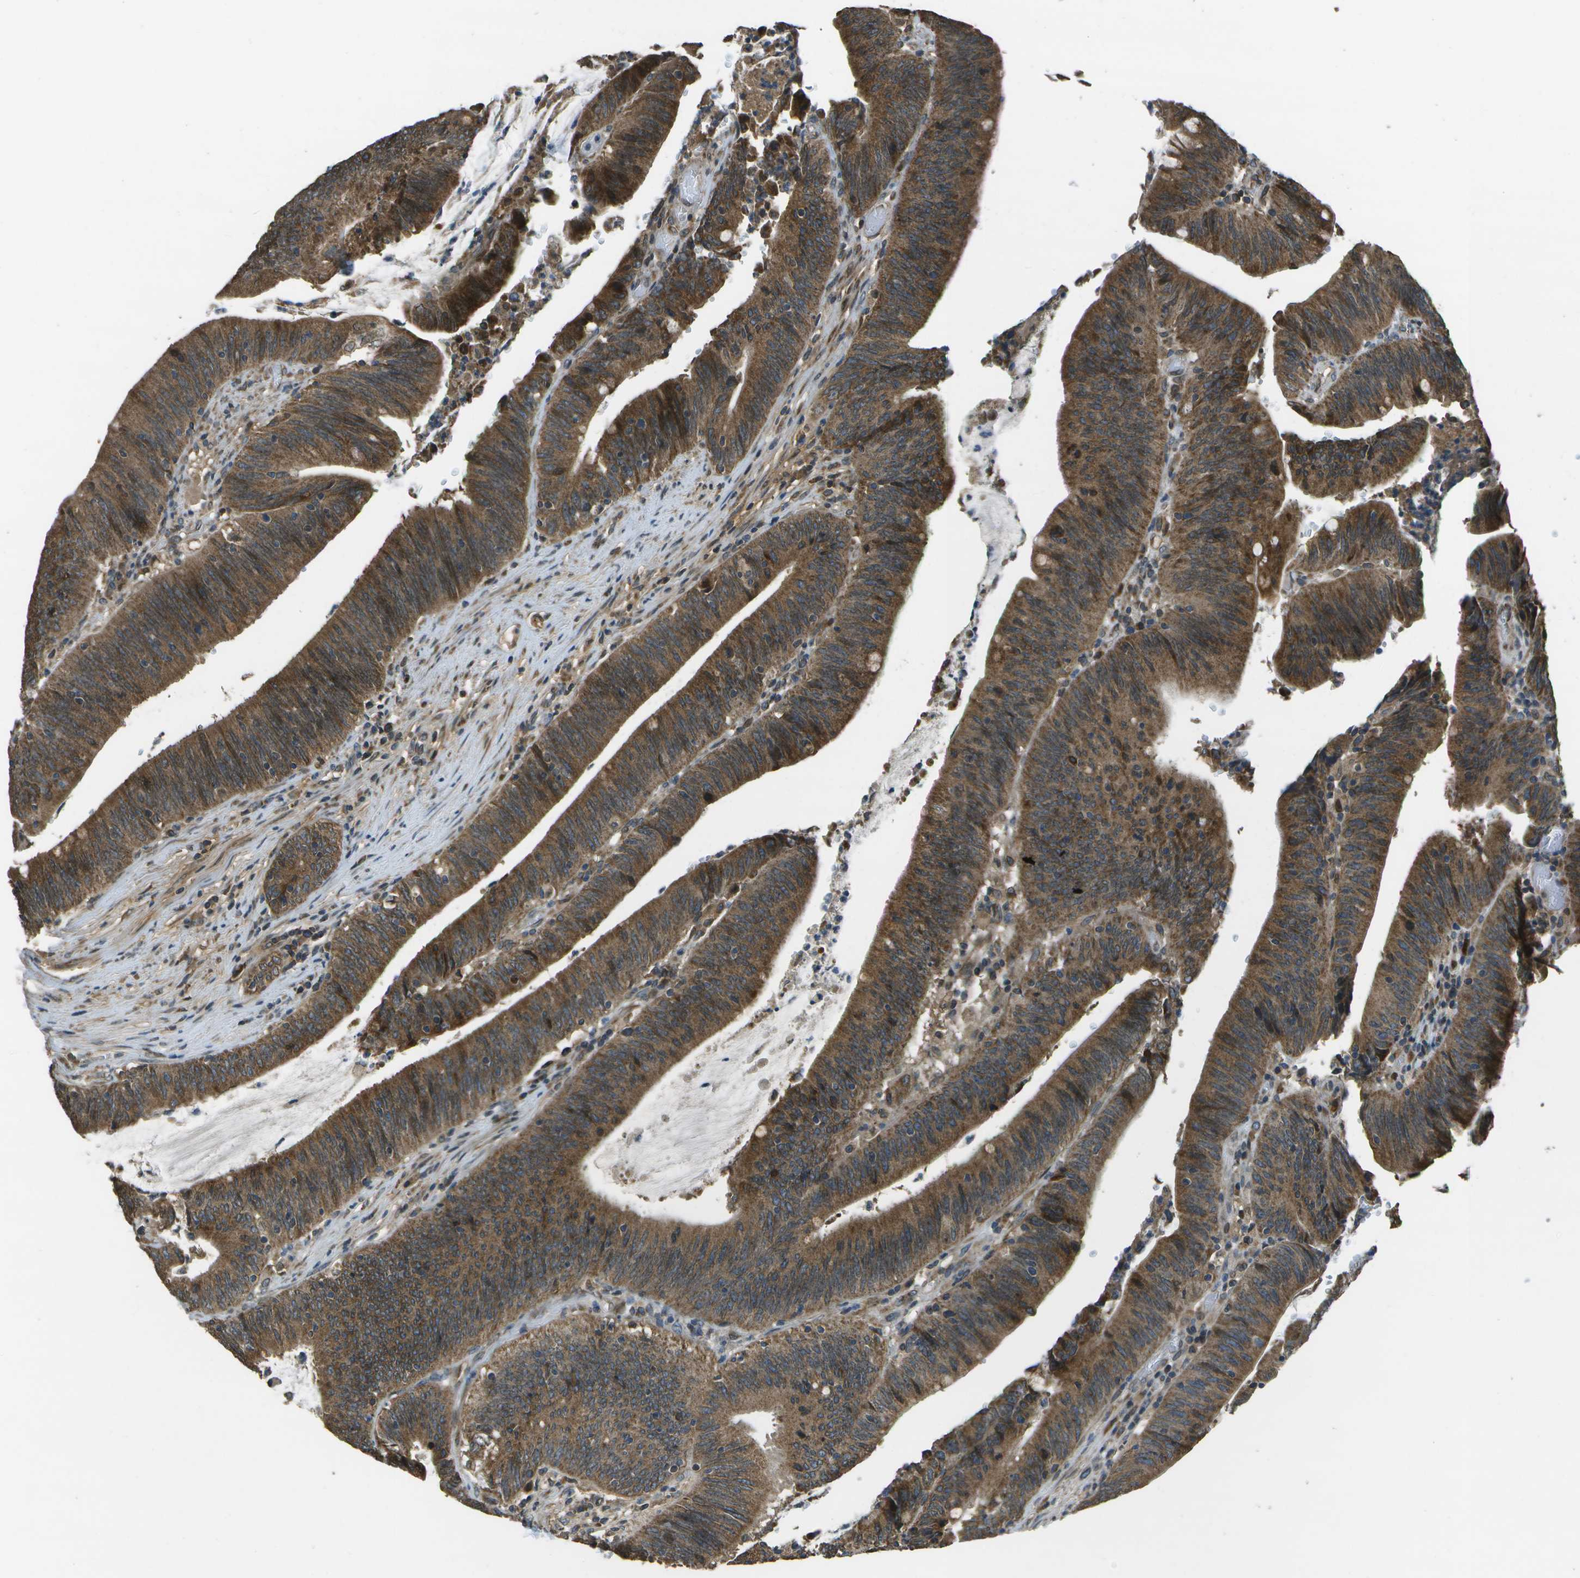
{"staining": {"intensity": "strong", "quantity": ">75%", "location": "cytoplasmic/membranous"}, "tissue": "colorectal cancer", "cell_type": "Tumor cells", "image_type": "cancer", "snomed": [{"axis": "morphology", "description": "Normal tissue, NOS"}, {"axis": "morphology", "description": "Adenocarcinoma, NOS"}, {"axis": "topography", "description": "Rectum"}], "caption": "Immunohistochemical staining of colorectal cancer (adenocarcinoma) displays strong cytoplasmic/membranous protein expression in about >75% of tumor cells.", "gene": "HFE", "patient": {"sex": "female", "age": 66}}